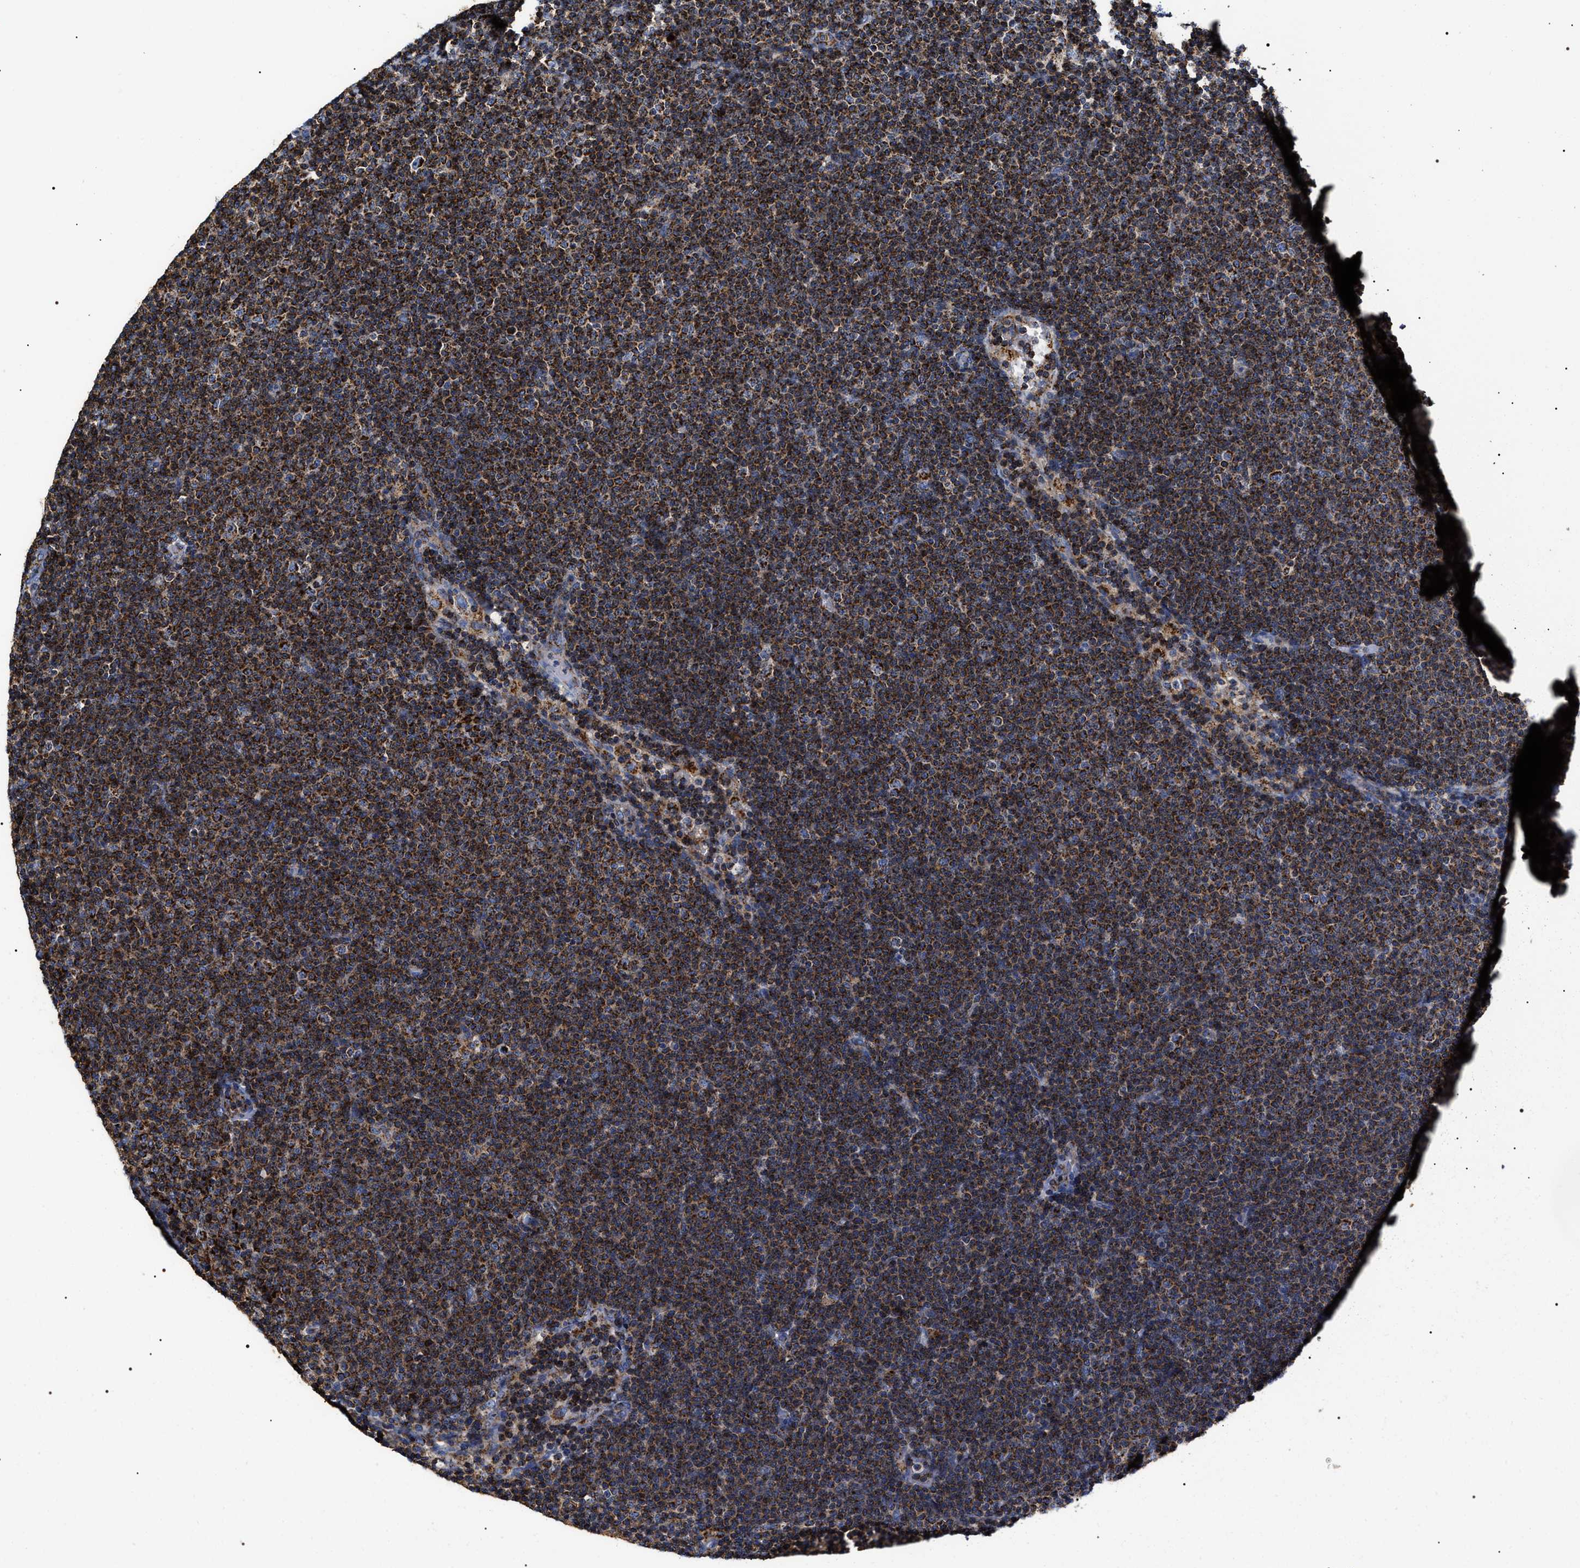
{"staining": {"intensity": "strong", "quantity": ">75%", "location": "cytoplasmic/membranous"}, "tissue": "lymphoma", "cell_type": "Tumor cells", "image_type": "cancer", "snomed": [{"axis": "morphology", "description": "Malignant lymphoma, non-Hodgkin's type, Low grade"}, {"axis": "topography", "description": "Lymph node"}], "caption": "Human malignant lymphoma, non-Hodgkin's type (low-grade) stained with a protein marker exhibits strong staining in tumor cells.", "gene": "COG5", "patient": {"sex": "female", "age": 53}}